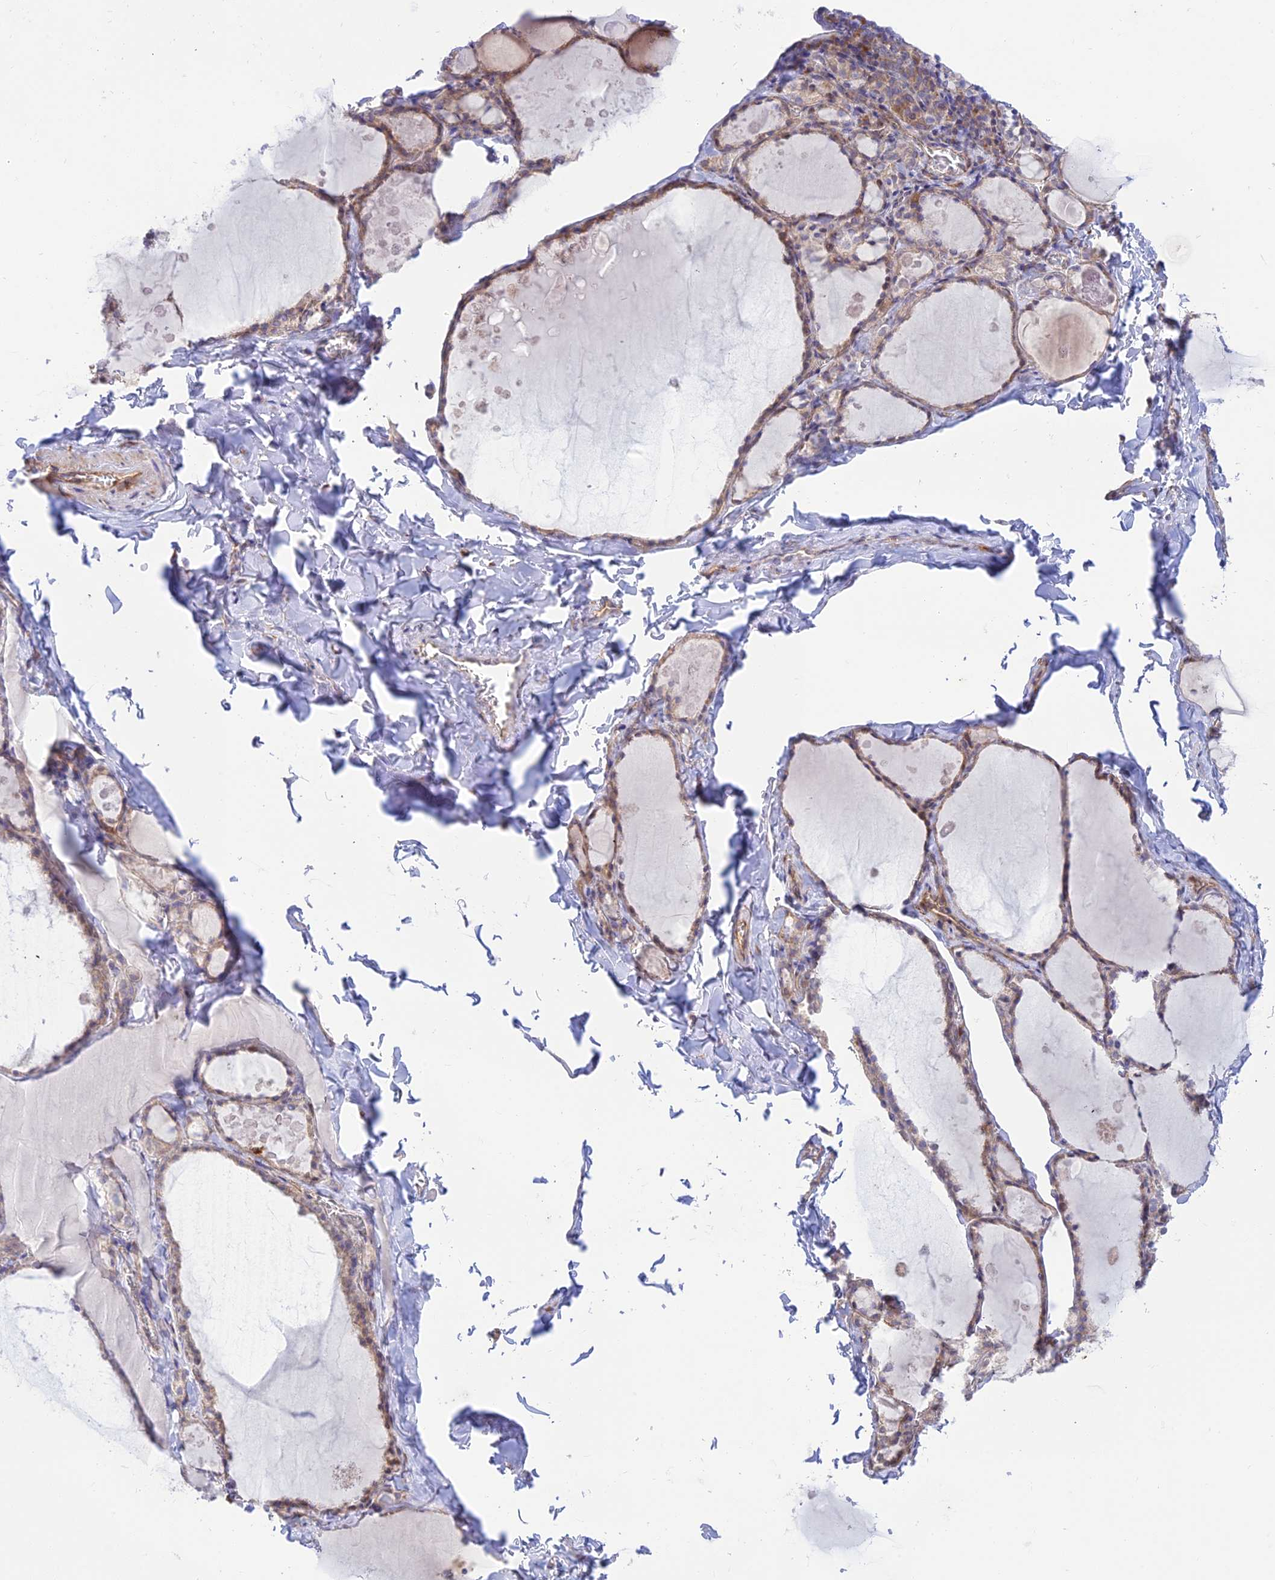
{"staining": {"intensity": "moderate", "quantity": "<25%", "location": "nuclear"}, "tissue": "thyroid gland", "cell_type": "Glandular cells", "image_type": "normal", "snomed": [{"axis": "morphology", "description": "Normal tissue, NOS"}, {"axis": "topography", "description": "Thyroid gland"}], "caption": "The histopathology image shows immunohistochemical staining of normal thyroid gland. There is moderate nuclear staining is appreciated in approximately <25% of glandular cells.", "gene": "KCNAB1", "patient": {"sex": "male", "age": 56}}